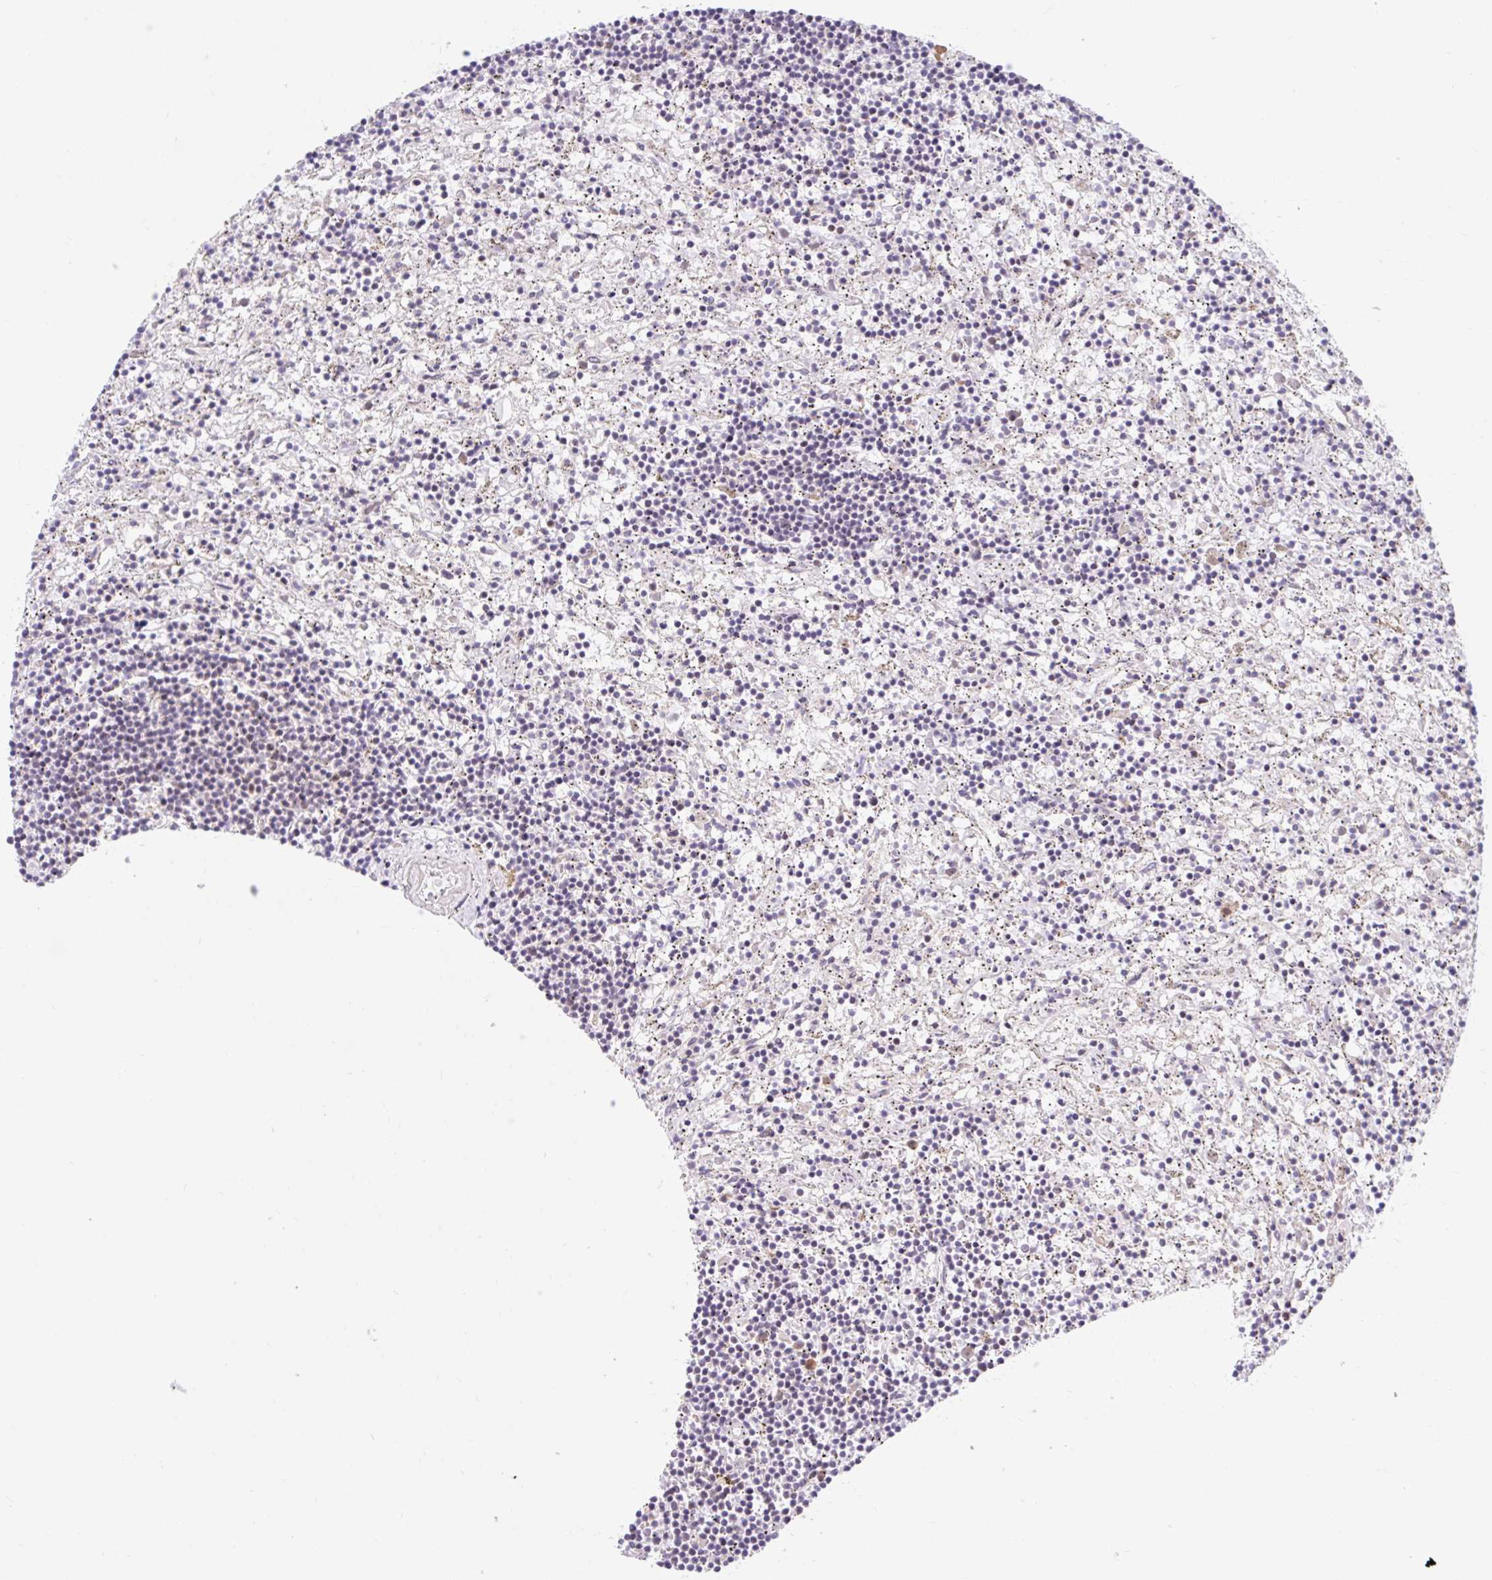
{"staining": {"intensity": "negative", "quantity": "none", "location": "none"}, "tissue": "lymphoma", "cell_type": "Tumor cells", "image_type": "cancer", "snomed": [{"axis": "morphology", "description": "Malignant lymphoma, non-Hodgkin's type, Low grade"}, {"axis": "topography", "description": "Spleen"}], "caption": "Immunohistochemistry histopathology image of human malignant lymphoma, non-Hodgkin's type (low-grade) stained for a protein (brown), which demonstrates no staining in tumor cells.", "gene": "SRSF10", "patient": {"sex": "male", "age": 76}}